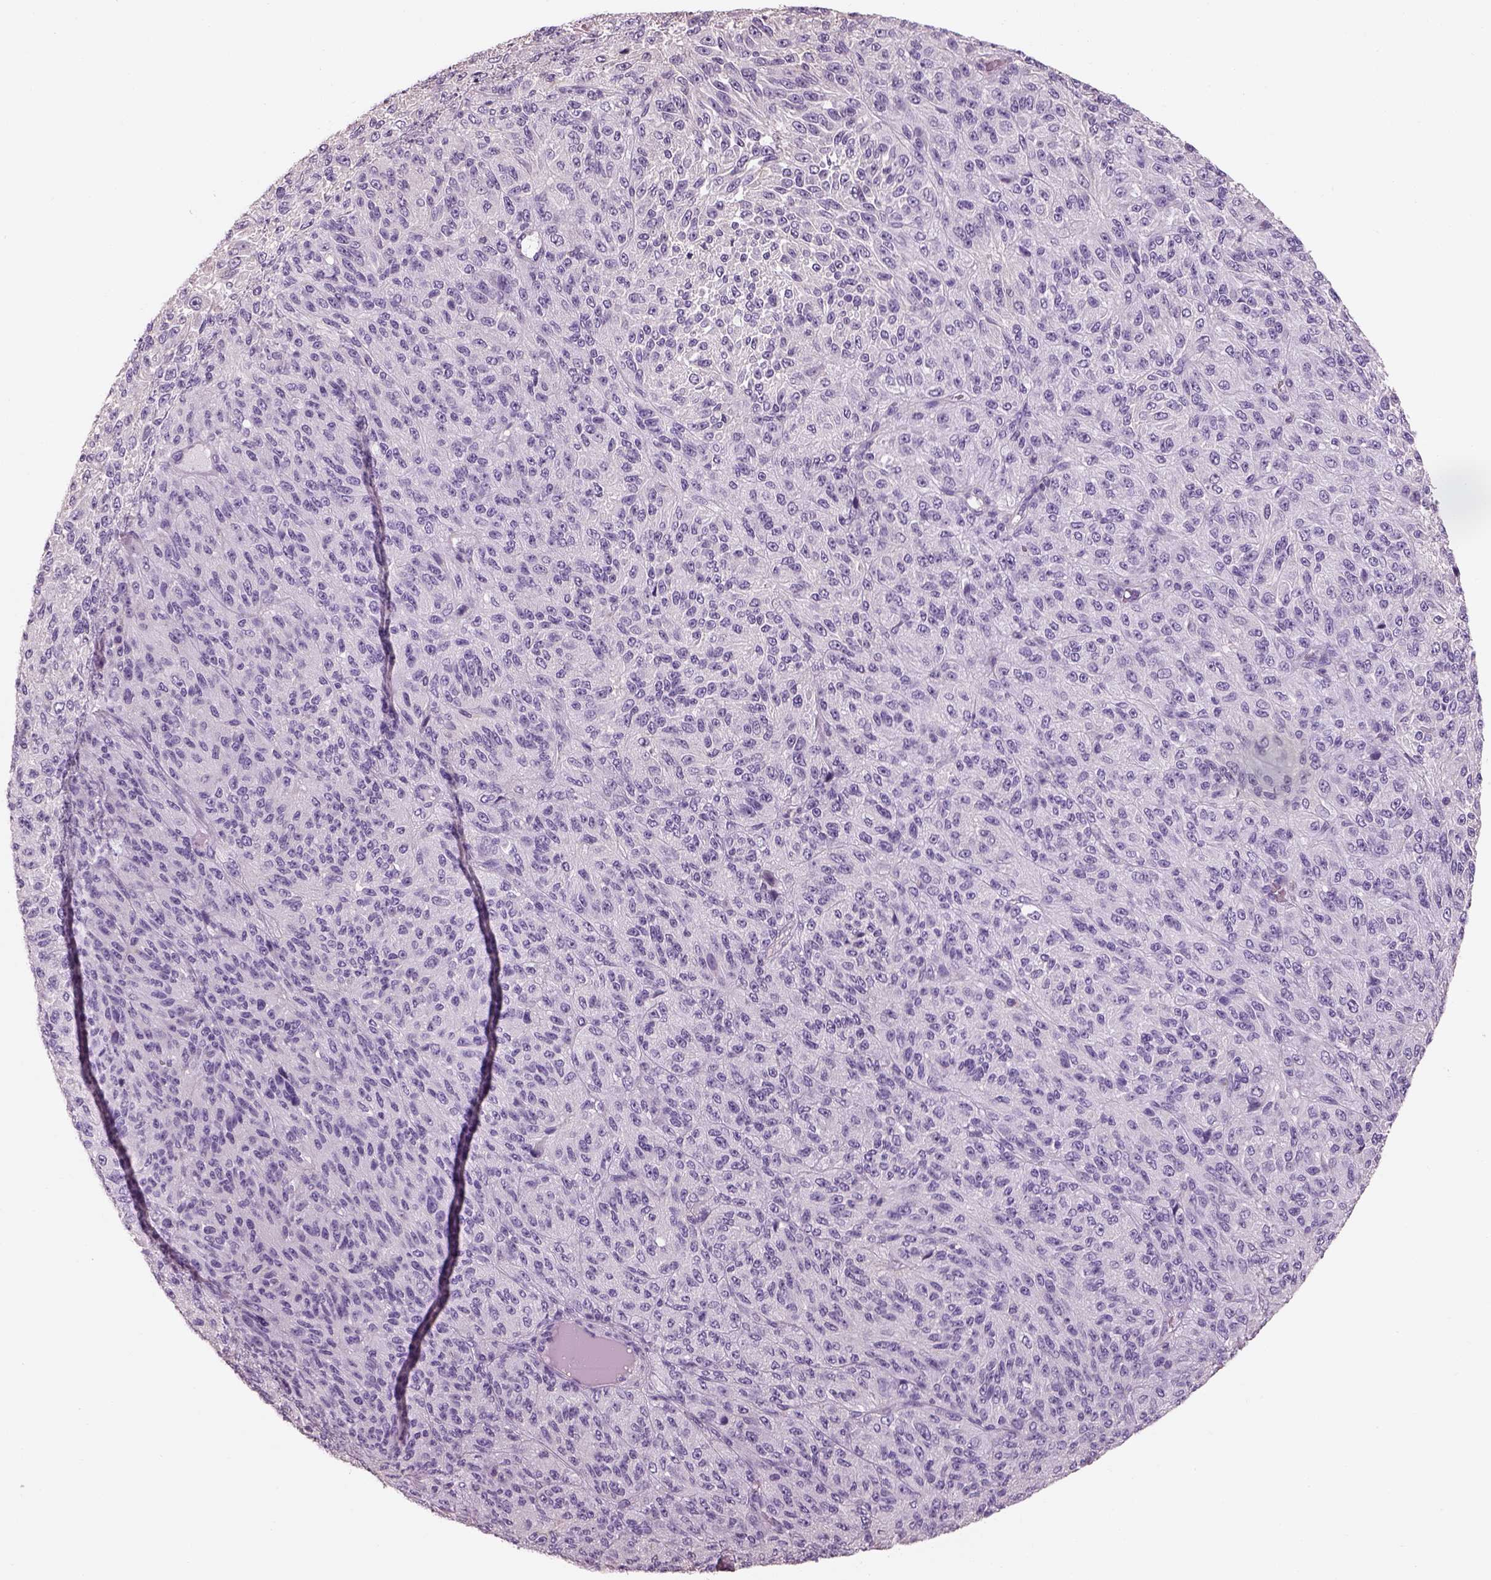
{"staining": {"intensity": "negative", "quantity": "none", "location": "none"}, "tissue": "melanoma", "cell_type": "Tumor cells", "image_type": "cancer", "snomed": [{"axis": "morphology", "description": "Malignant melanoma, Metastatic site"}, {"axis": "topography", "description": "Brain"}], "caption": "Tumor cells are negative for protein expression in human melanoma.", "gene": "OTUD6A", "patient": {"sex": "female", "age": 56}}